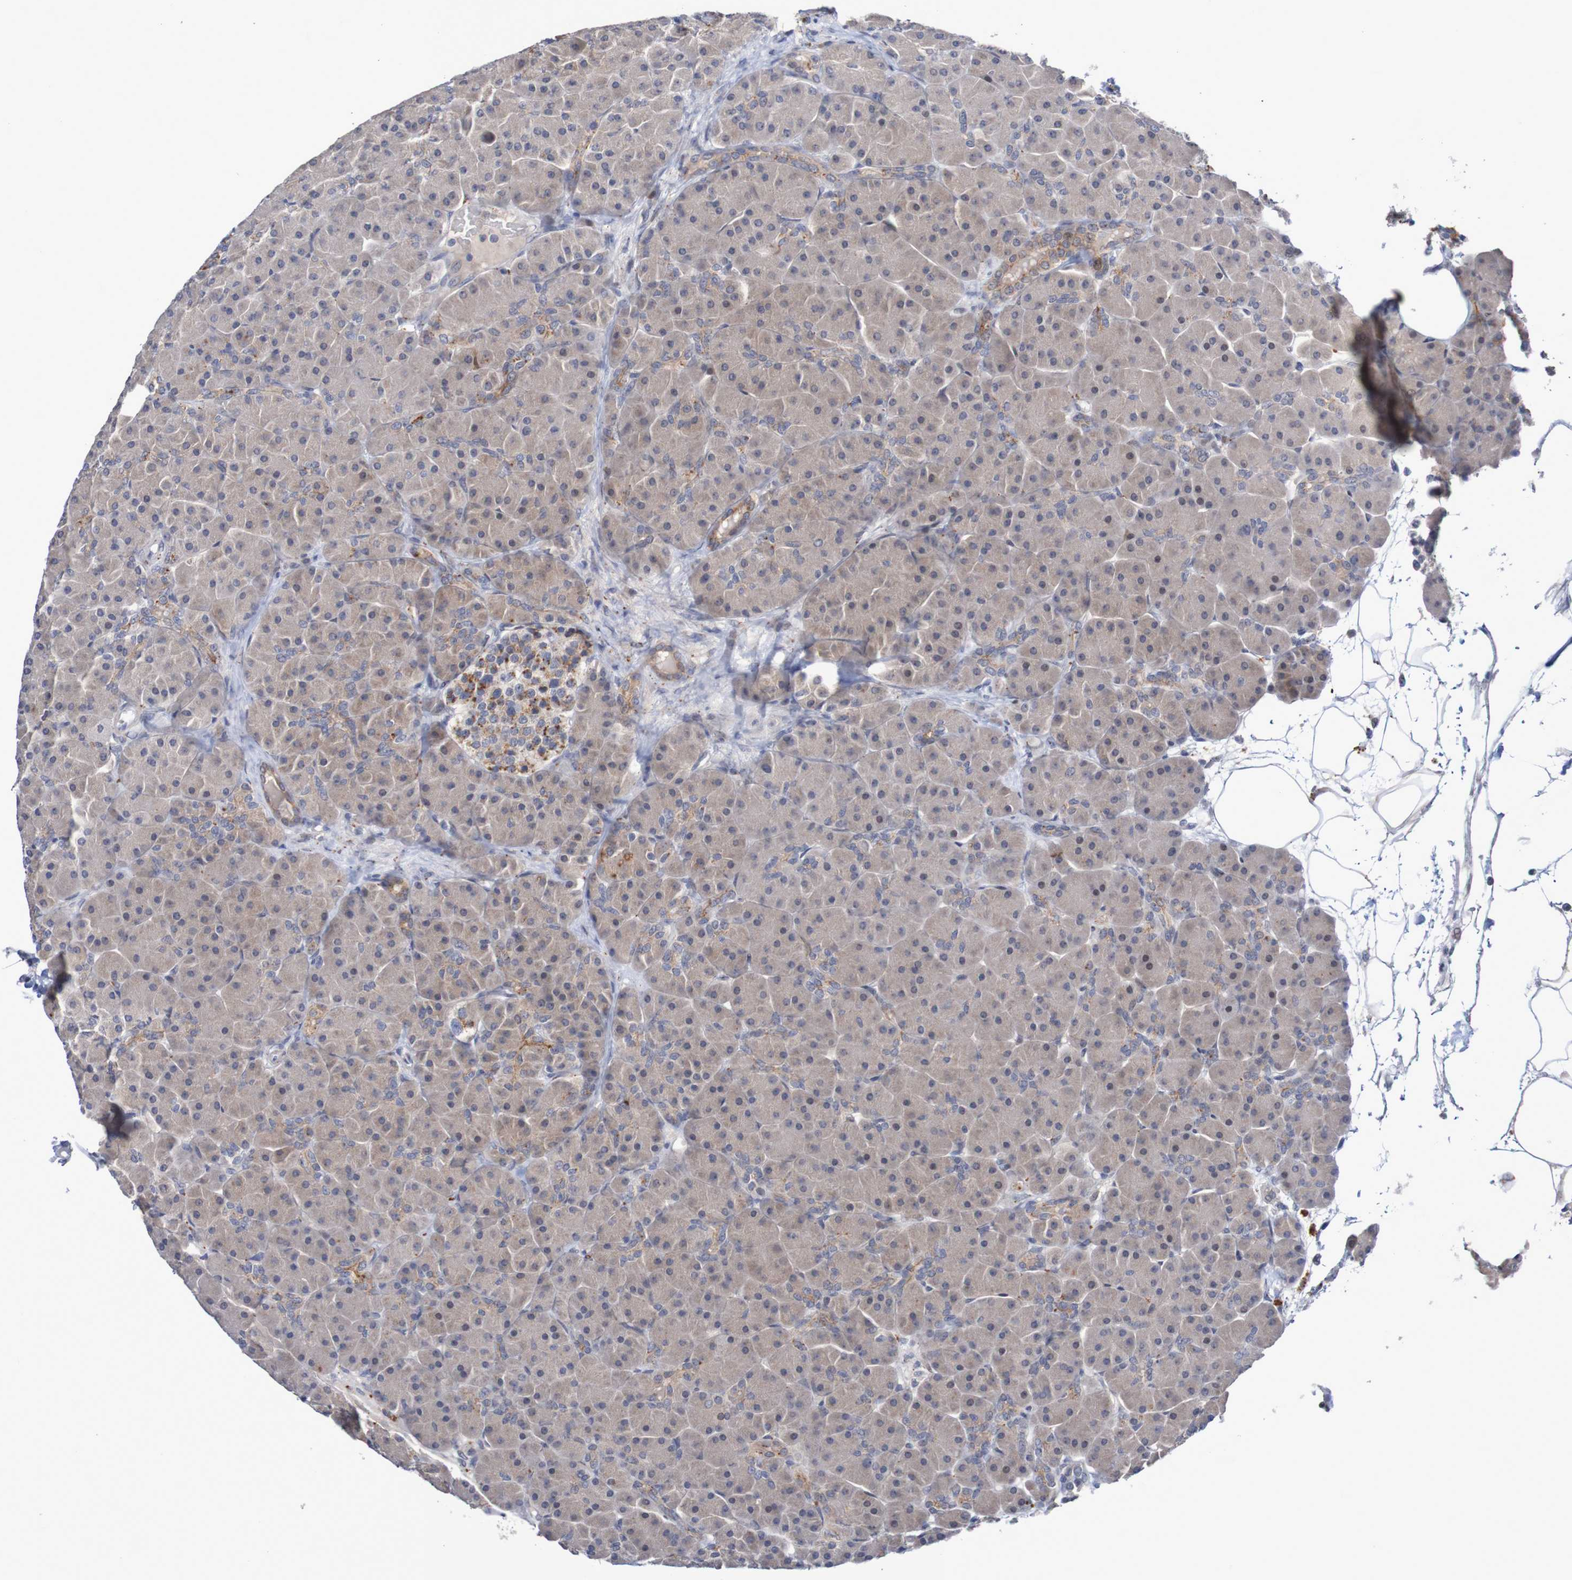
{"staining": {"intensity": "moderate", "quantity": "<25%", "location": "cytoplasmic/membranous"}, "tissue": "pancreas", "cell_type": "Exocrine glandular cells", "image_type": "normal", "snomed": [{"axis": "morphology", "description": "Normal tissue, NOS"}, {"axis": "topography", "description": "Pancreas"}], "caption": "Immunohistochemical staining of benign pancreas exhibits low levels of moderate cytoplasmic/membranous staining in about <25% of exocrine glandular cells.", "gene": "FBP1", "patient": {"sex": "male", "age": 66}}